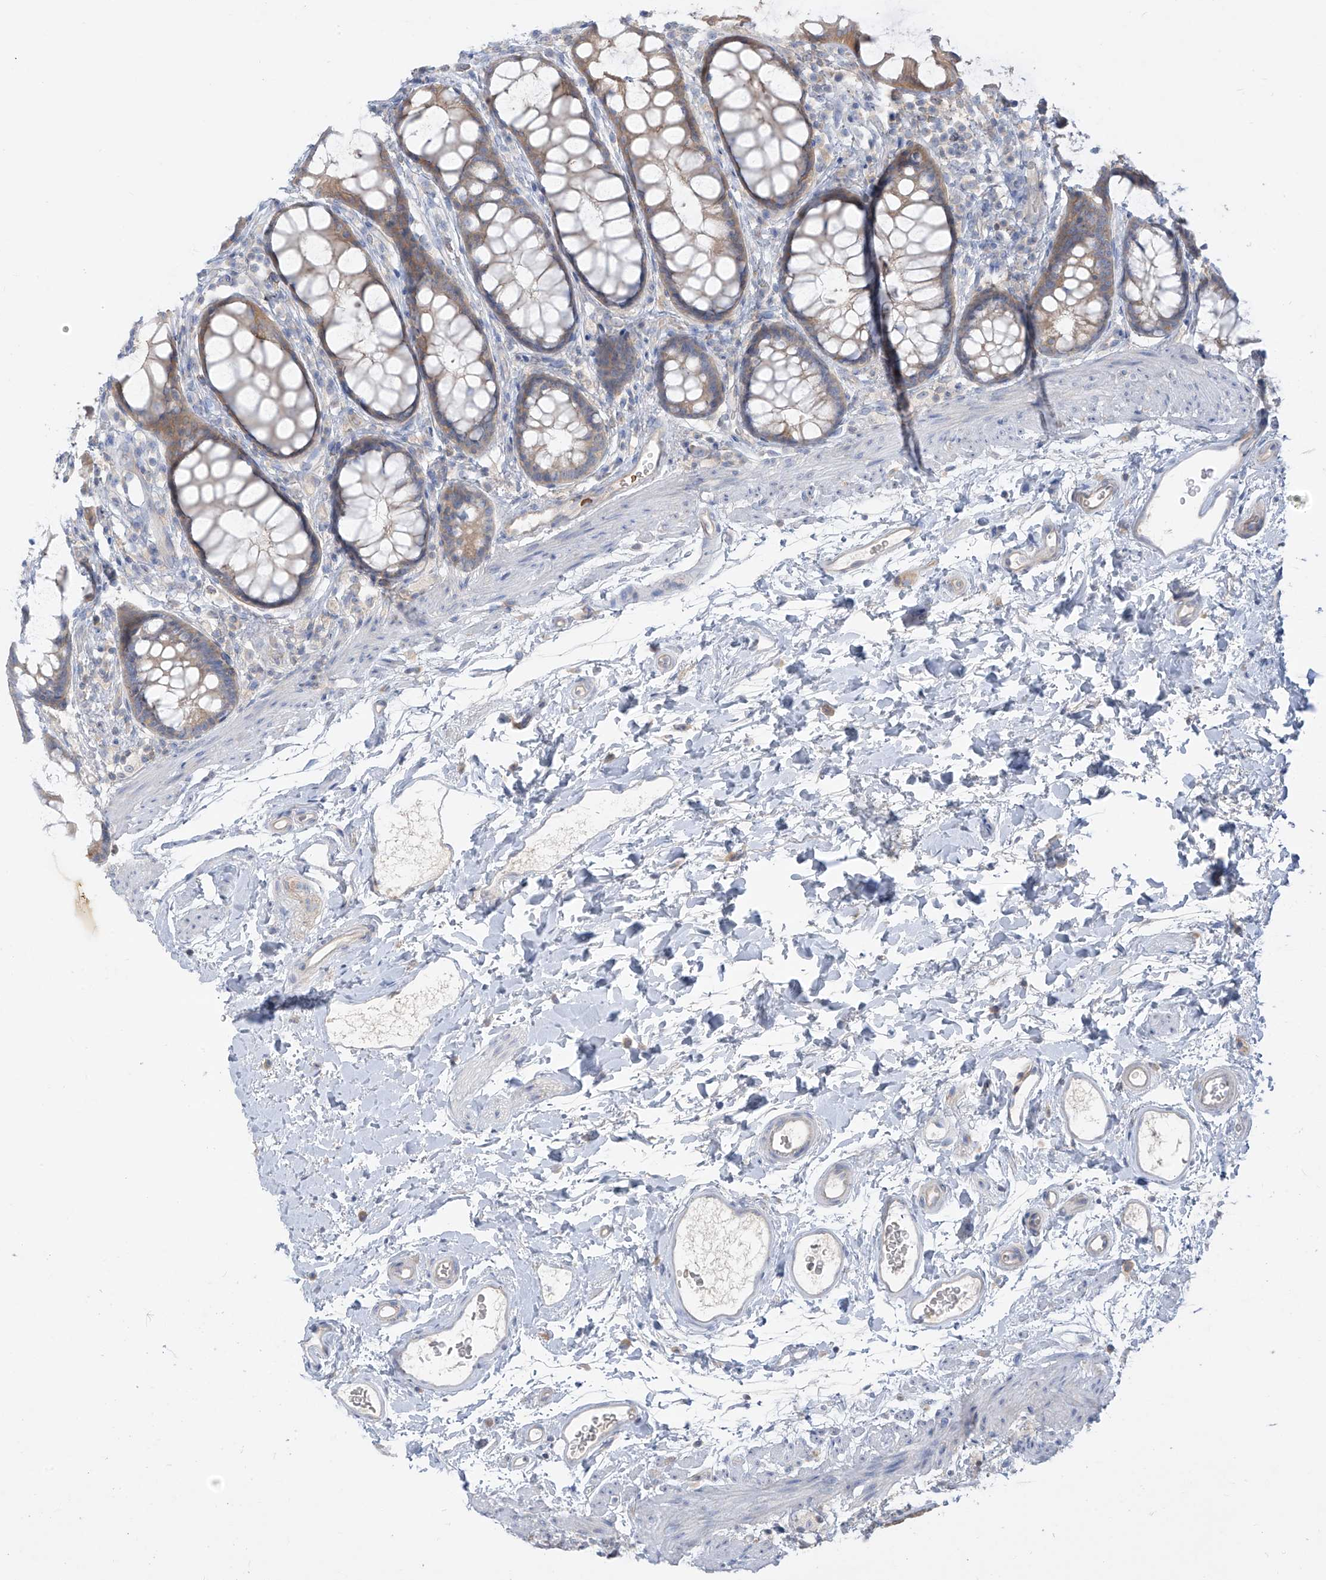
{"staining": {"intensity": "moderate", "quantity": ">75%", "location": "cytoplasmic/membranous"}, "tissue": "rectum", "cell_type": "Glandular cells", "image_type": "normal", "snomed": [{"axis": "morphology", "description": "Normal tissue, NOS"}, {"axis": "topography", "description": "Rectum"}], "caption": "Protein expression analysis of unremarkable human rectum reveals moderate cytoplasmic/membranous expression in about >75% of glandular cells. (IHC, brightfield microscopy, high magnification).", "gene": "DGKQ", "patient": {"sex": "female", "age": 65}}